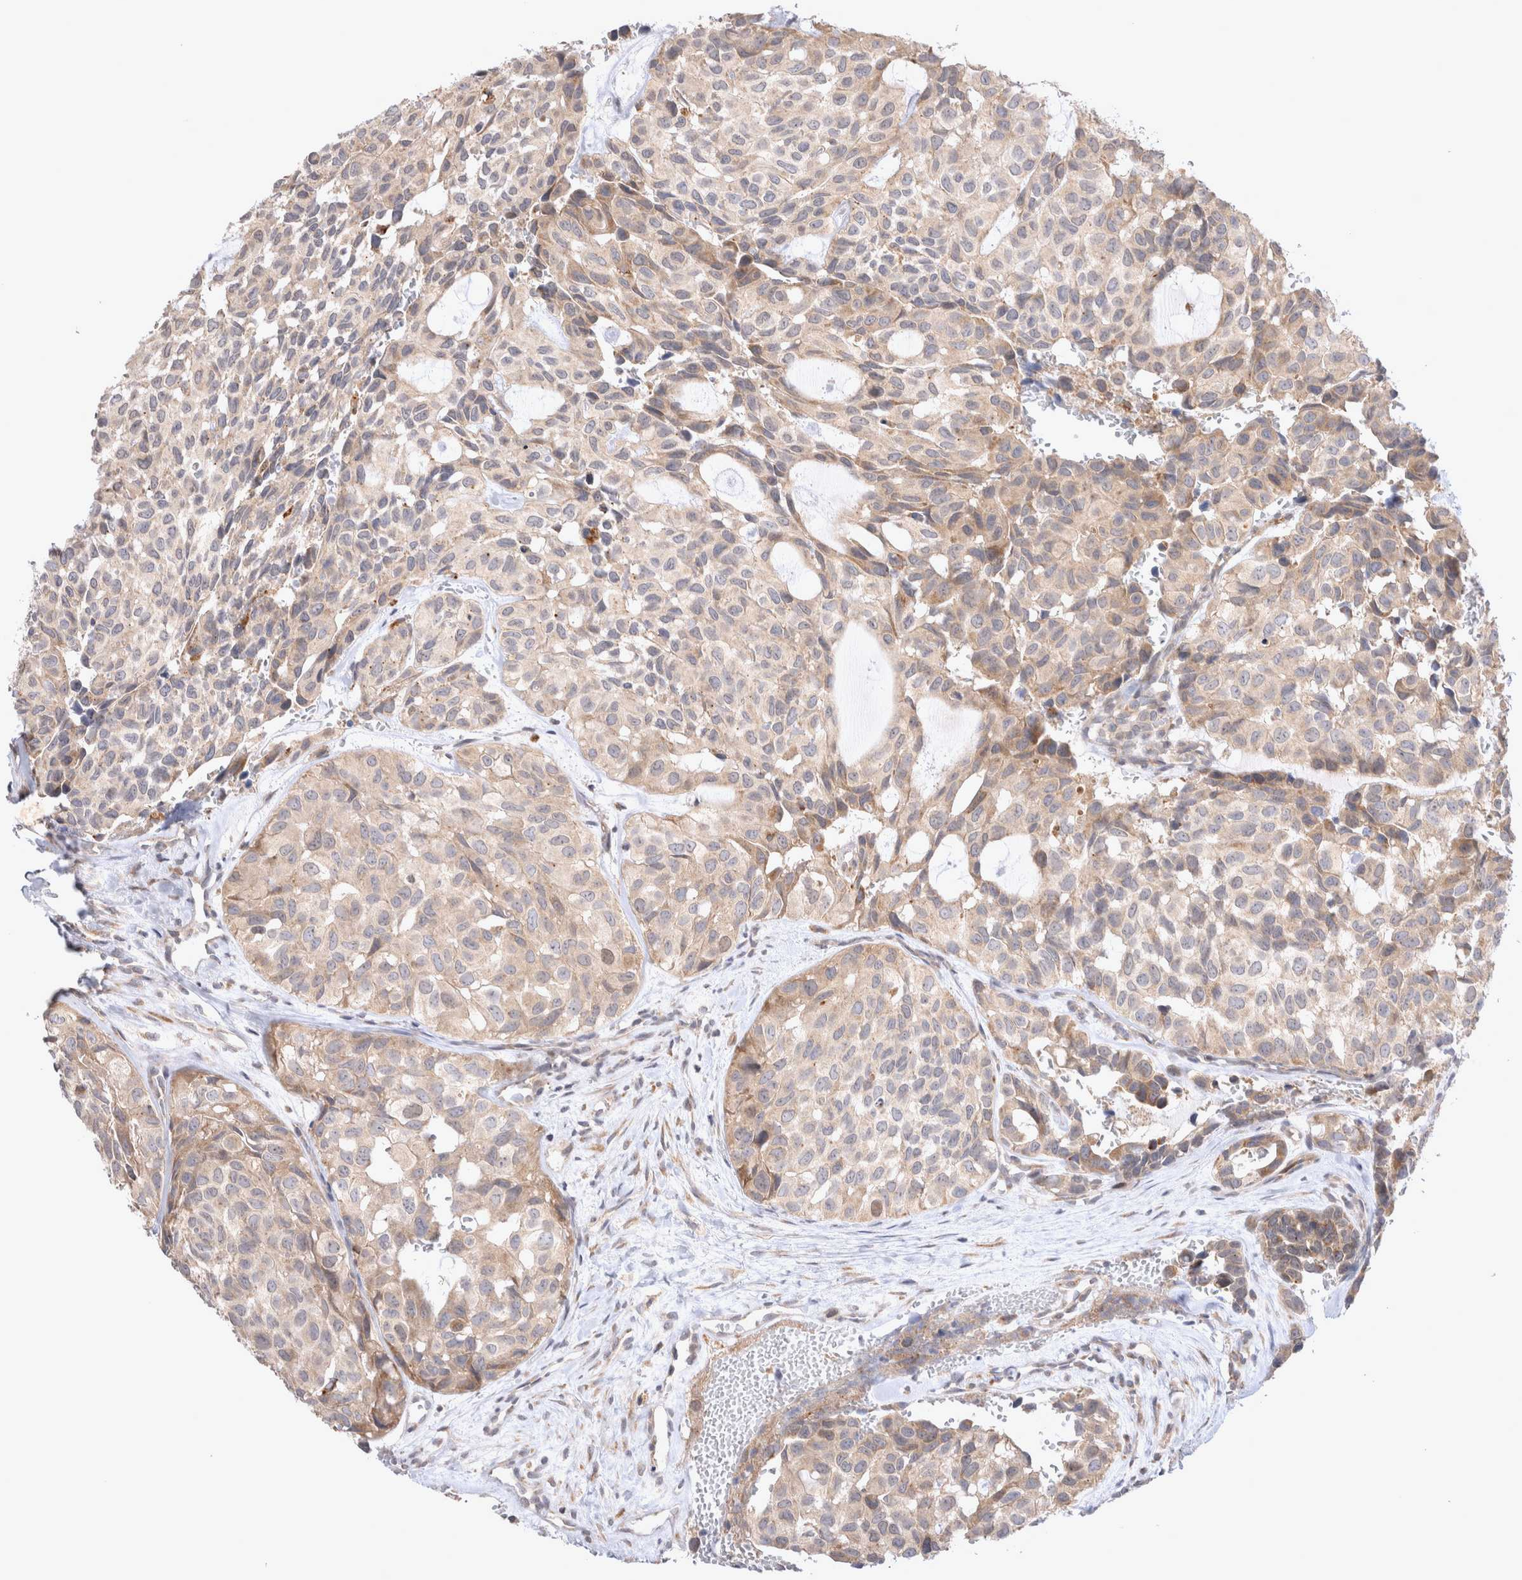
{"staining": {"intensity": "weak", "quantity": ">75%", "location": "cytoplasmic/membranous"}, "tissue": "head and neck cancer", "cell_type": "Tumor cells", "image_type": "cancer", "snomed": [{"axis": "morphology", "description": "Adenocarcinoma, NOS"}, {"axis": "topography", "description": "Salivary gland, NOS"}, {"axis": "topography", "description": "Head-Neck"}], "caption": "Brown immunohistochemical staining in head and neck cancer displays weak cytoplasmic/membranous expression in about >75% of tumor cells. Using DAB (brown) and hematoxylin (blue) stains, captured at high magnification using brightfield microscopy.", "gene": "NPC1", "patient": {"sex": "female", "age": 76}}